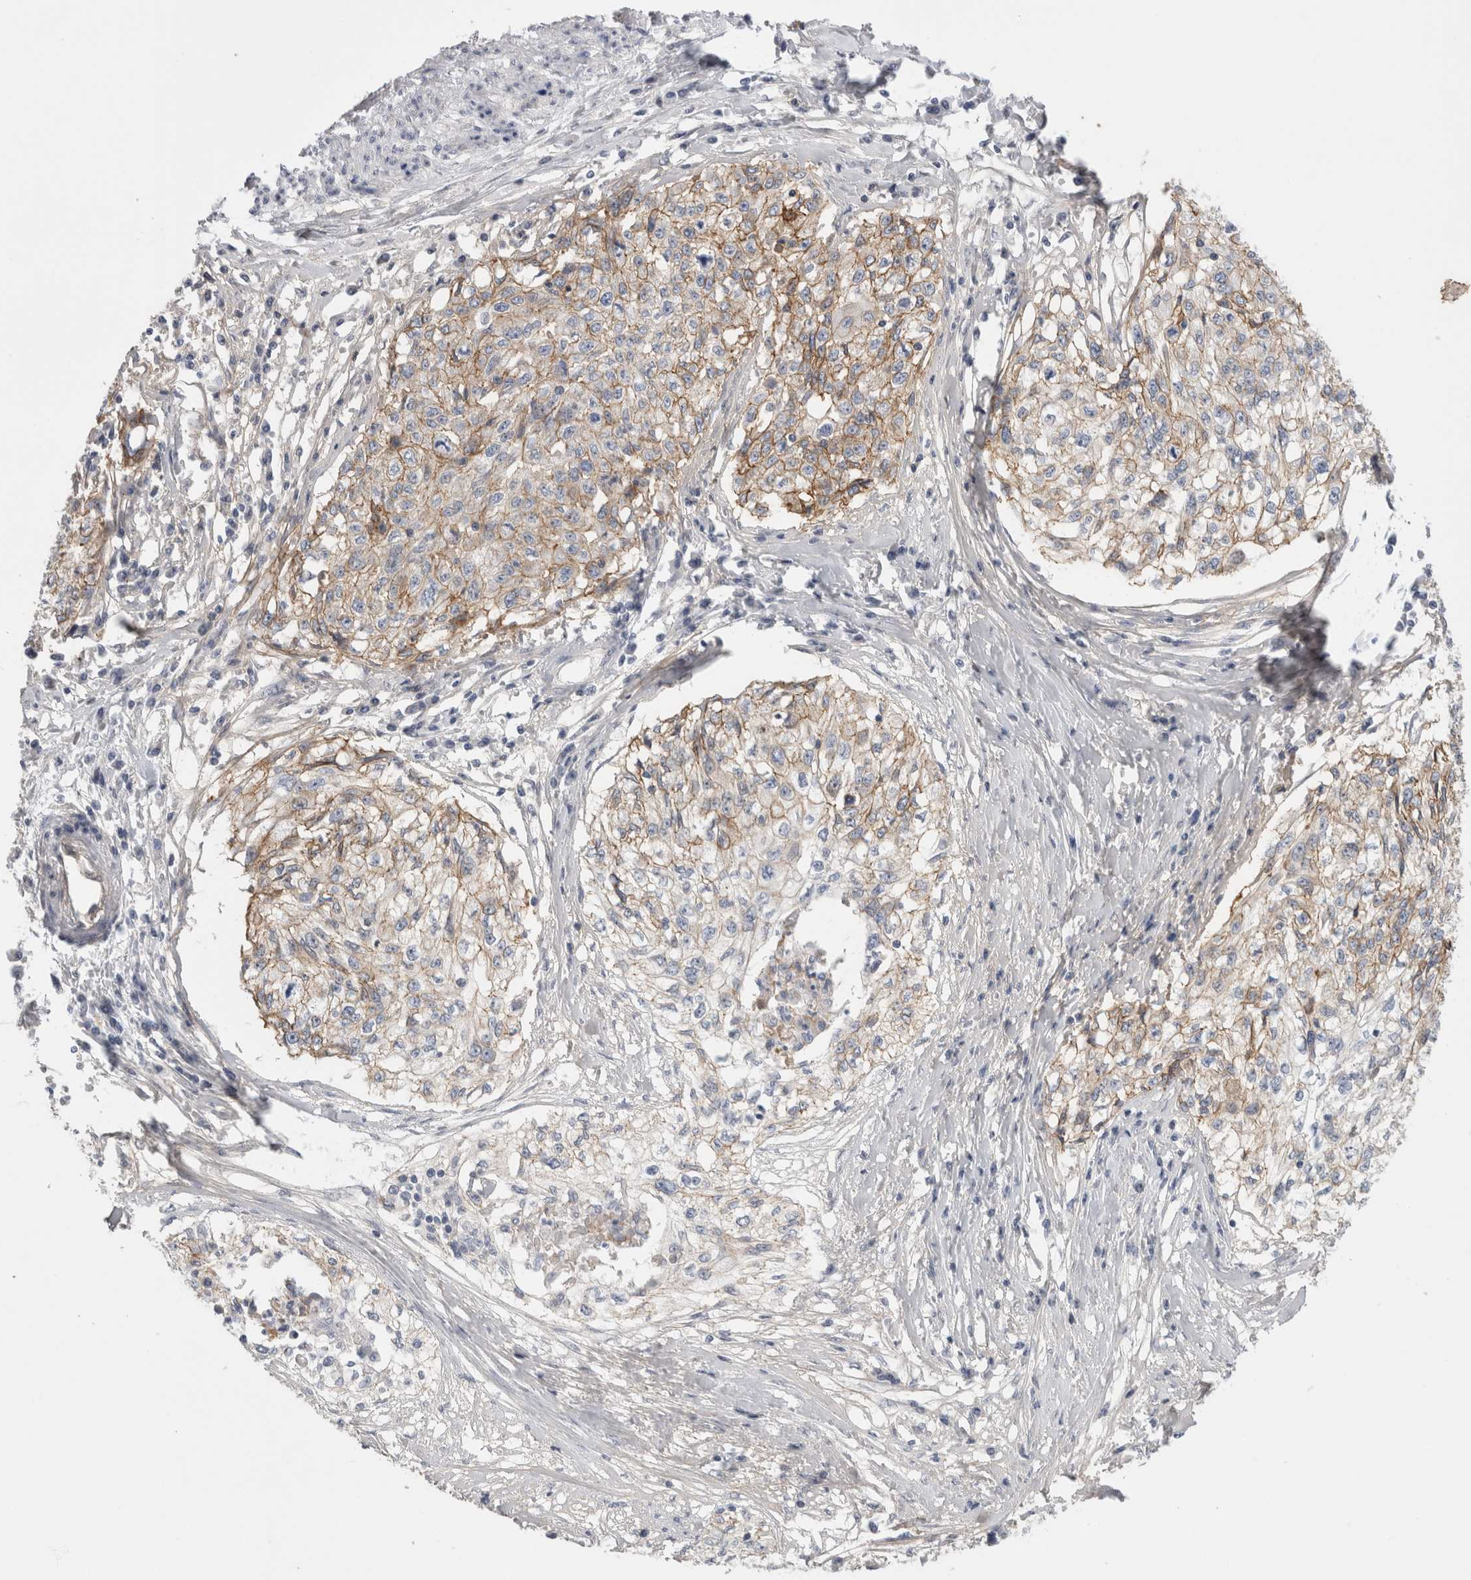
{"staining": {"intensity": "moderate", "quantity": ">75%", "location": "cytoplasmic/membranous"}, "tissue": "cervical cancer", "cell_type": "Tumor cells", "image_type": "cancer", "snomed": [{"axis": "morphology", "description": "Squamous cell carcinoma, NOS"}, {"axis": "topography", "description": "Cervix"}], "caption": "Cervical cancer (squamous cell carcinoma) stained with a brown dye shows moderate cytoplasmic/membranous positive positivity in about >75% of tumor cells.", "gene": "VANGL1", "patient": {"sex": "female", "age": 57}}